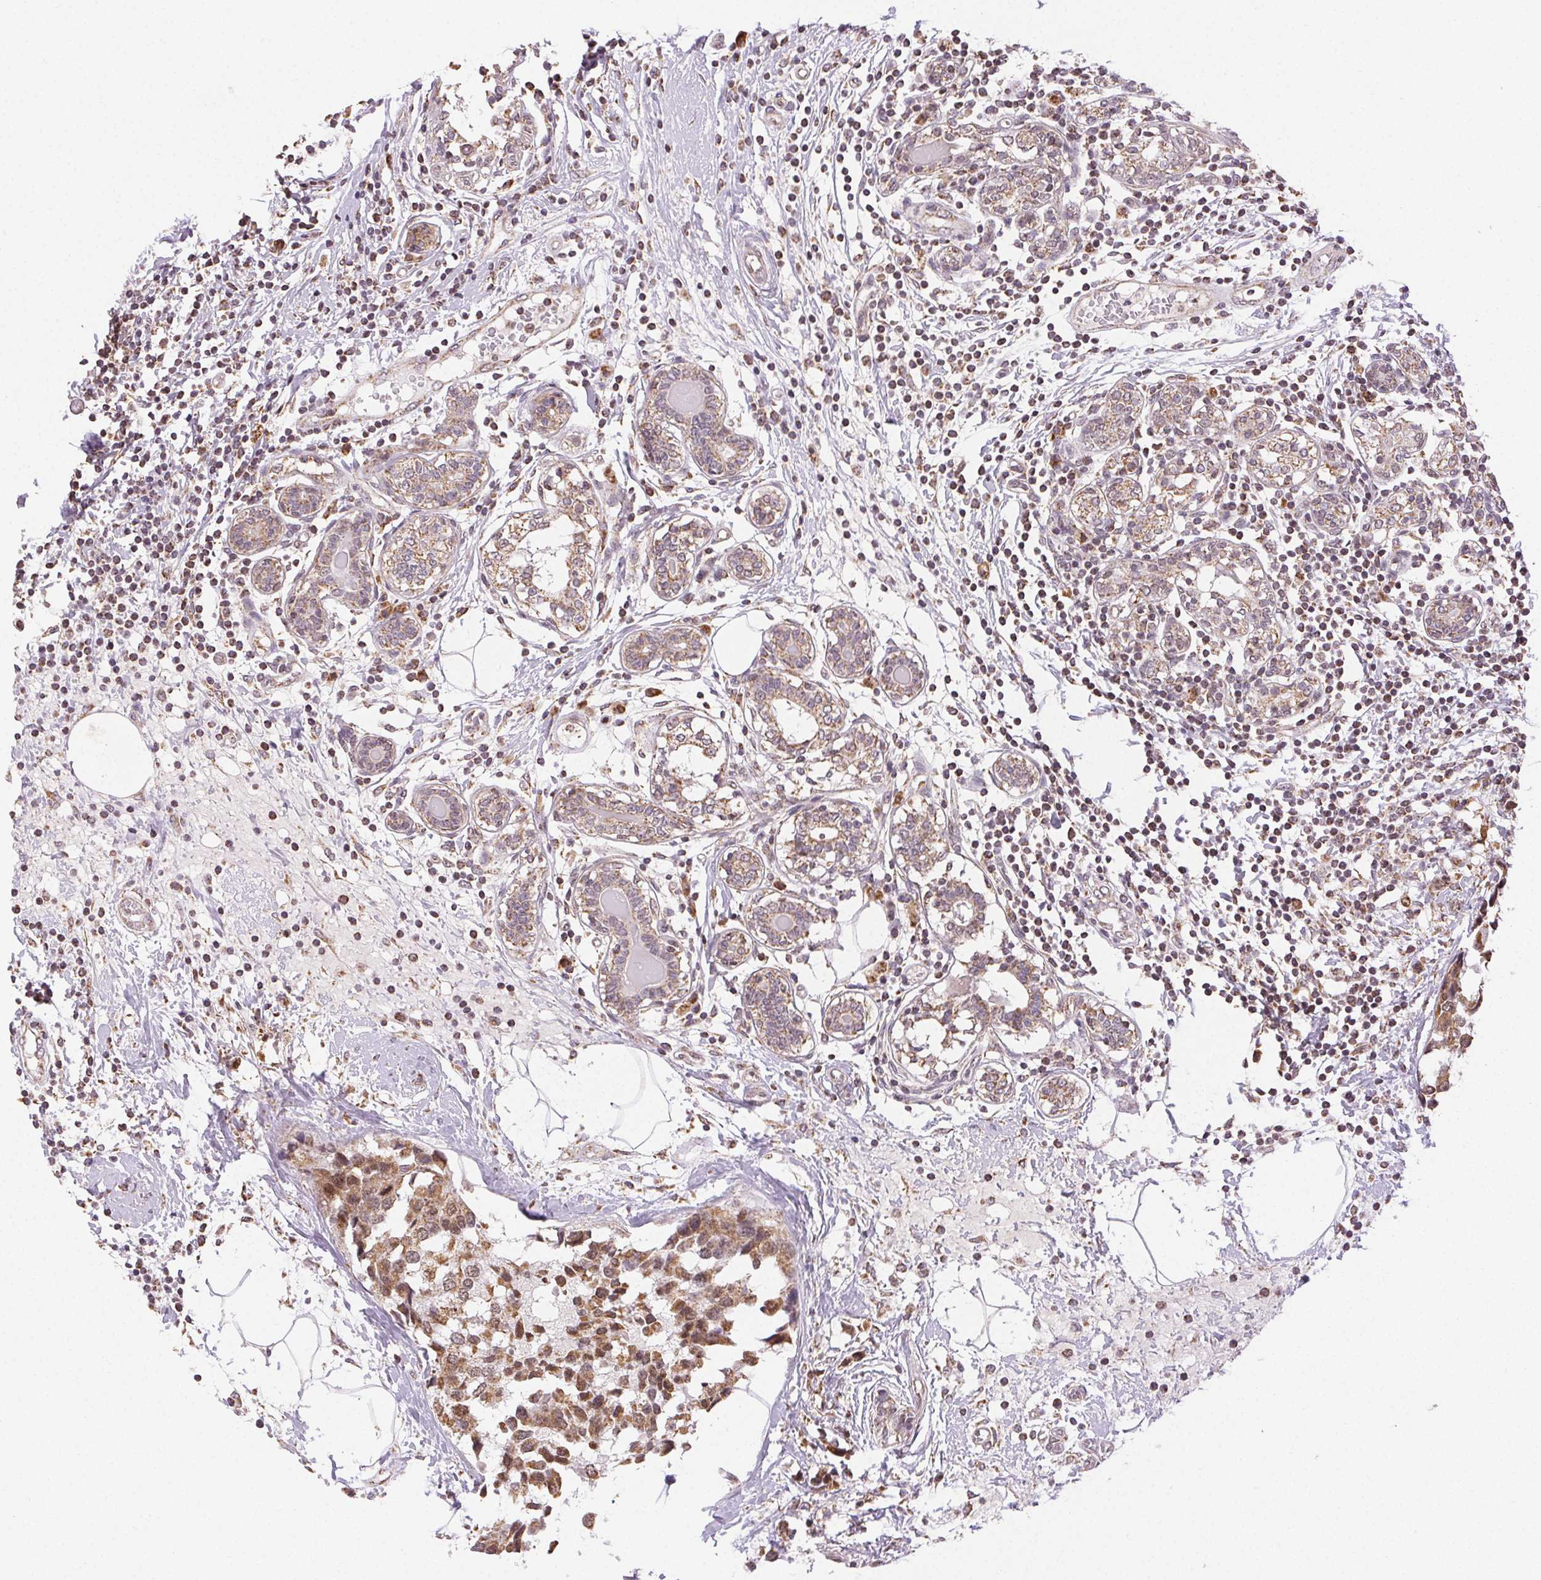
{"staining": {"intensity": "moderate", "quantity": ">75%", "location": "cytoplasmic/membranous"}, "tissue": "breast cancer", "cell_type": "Tumor cells", "image_type": "cancer", "snomed": [{"axis": "morphology", "description": "Lobular carcinoma"}, {"axis": "topography", "description": "Breast"}], "caption": "About >75% of tumor cells in human breast lobular carcinoma display moderate cytoplasmic/membranous protein expression as visualized by brown immunohistochemical staining.", "gene": "PIWIL4", "patient": {"sex": "female", "age": 59}}